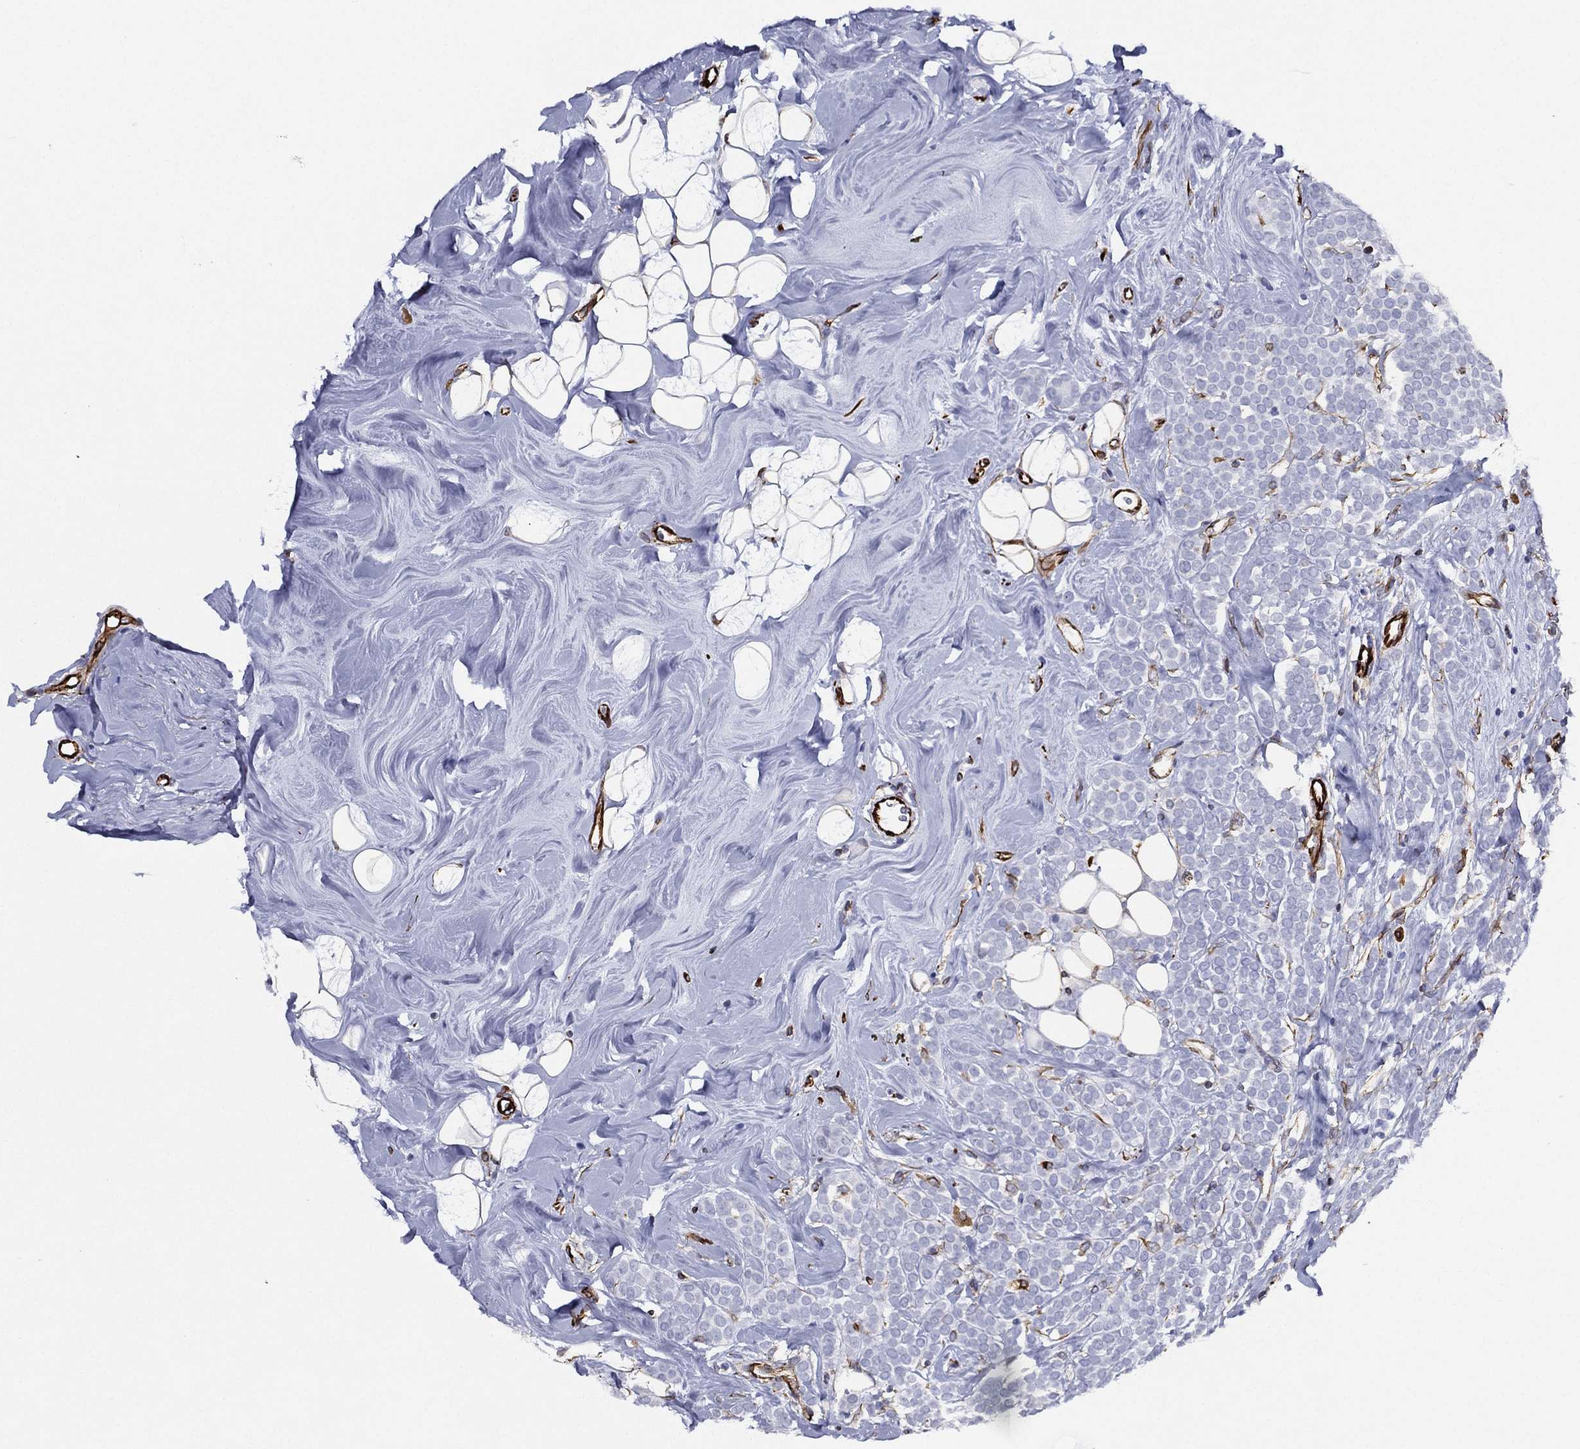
{"staining": {"intensity": "negative", "quantity": "none", "location": "none"}, "tissue": "breast cancer", "cell_type": "Tumor cells", "image_type": "cancer", "snomed": [{"axis": "morphology", "description": "Lobular carcinoma"}, {"axis": "topography", "description": "Breast"}], "caption": "Tumor cells are negative for protein expression in human lobular carcinoma (breast).", "gene": "MAS1", "patient": {"sex": "female", "age": 49}}